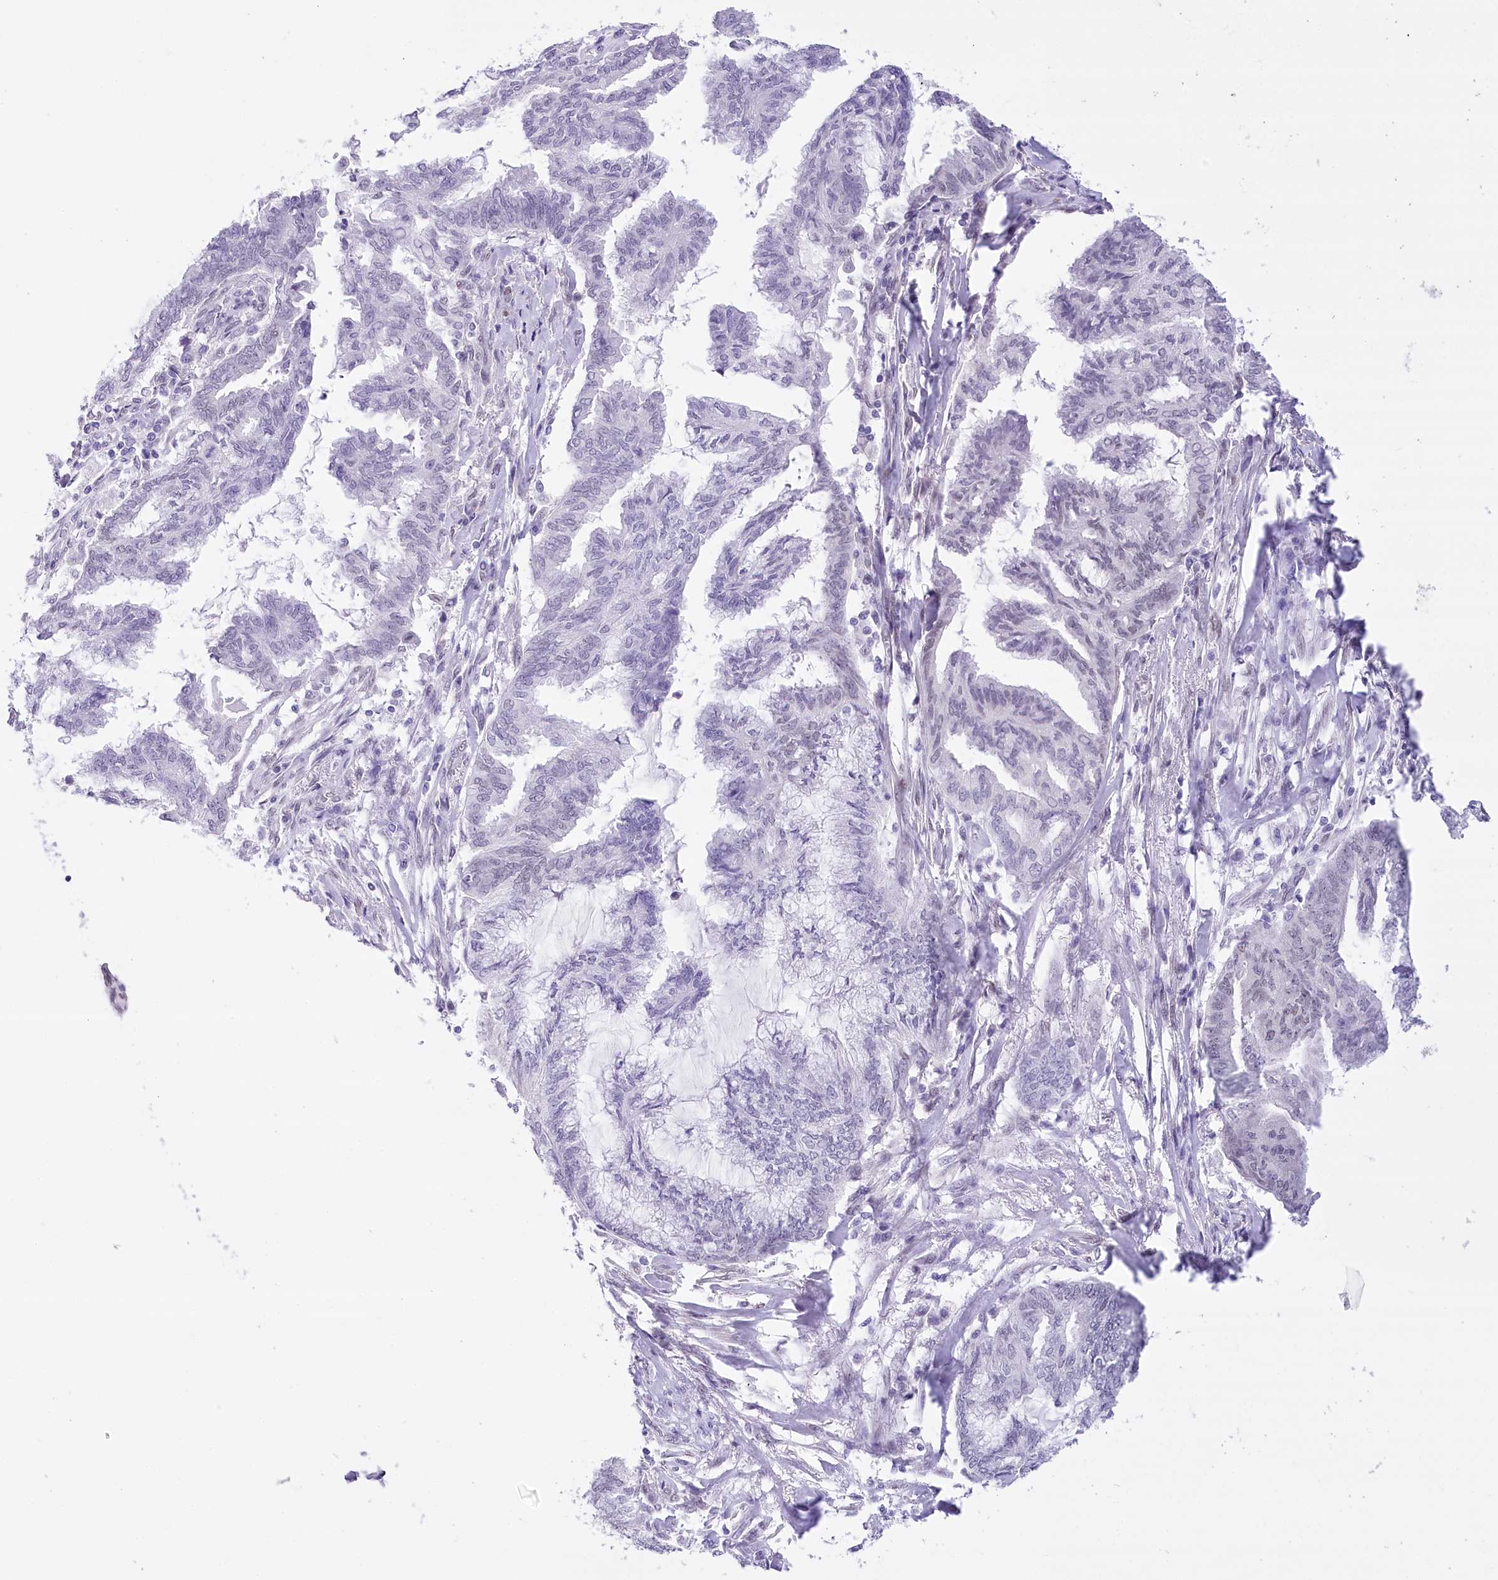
{"staining": {"intensity": "negative", "quantity": "none", "location": "none"}, "tissue": "endometrial cancer", "cell_type": "Tumor cells", "image_type": "cancer", "snomed": [{"axis": "morphology", "description": "Adenocarcinoma, NOS"}, {"axis": "topography", "description": "Endometrium"}], "caption": "A photomicrograph of human endometrial cancer (adenocarcinoma) is negative for staining in tumor cells. (DAB IHC with hematoxylin counter stain).", "gene": "HNRNPA0", "patient": {"sex": "female", "age": 86}}